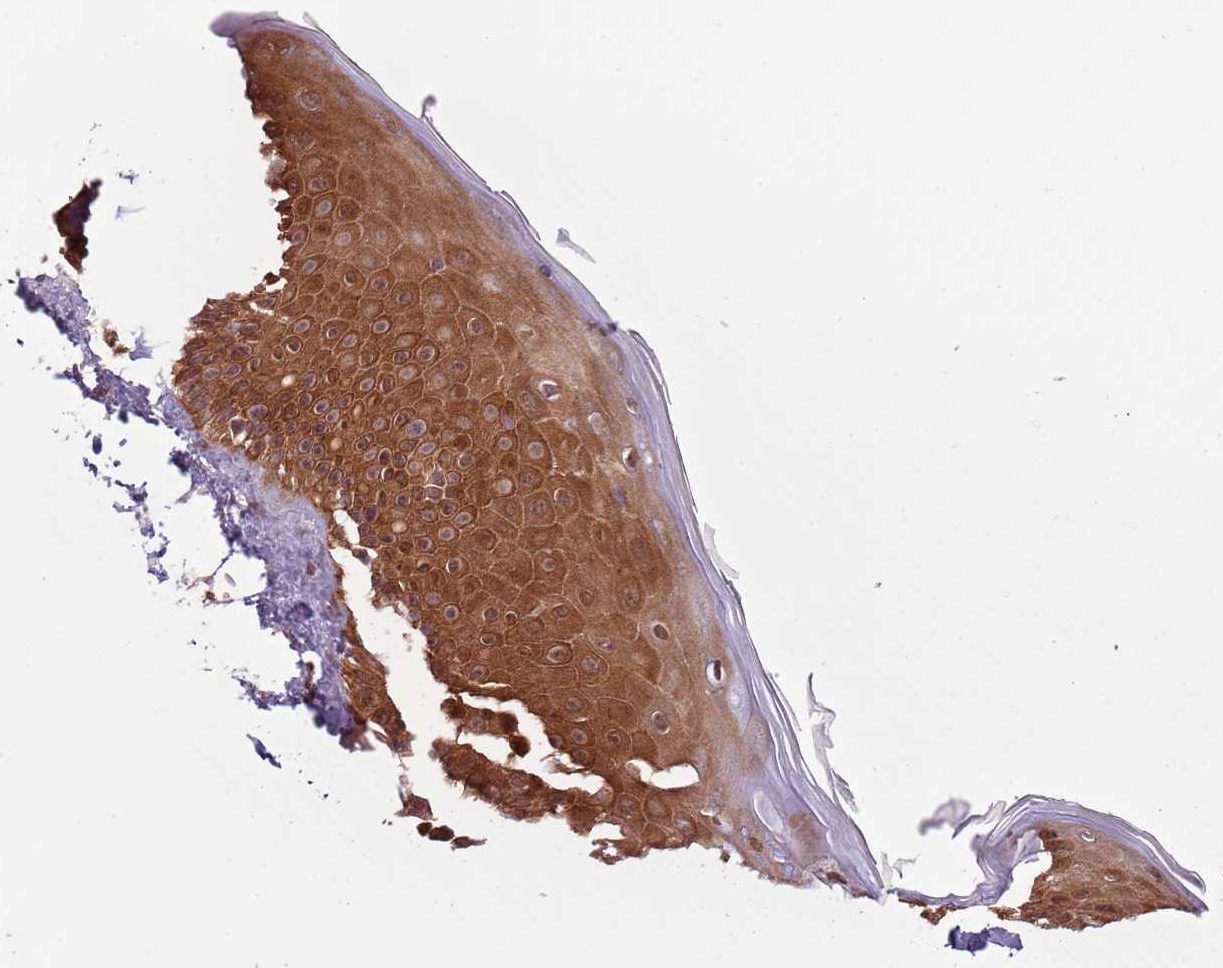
{"staining": {"intensity": "moderate", "quantity": ">75%", "location": "cytoplasmic/membranous"}, "tissue": "skin", "cell_type": "Fibroblasts", "image_type": "normal", "snomed": [{"axis": "morphology", "description": "Normal tissue, NOS"}, {"axis": "topography", "description": "Skin"}], "caption": "Immunohistochemistry histopathology image of benign skin: human skin stained using immunohistochemistry (IHC) demonstrates medium levels of moderate protein expression localized specifically in the cytoplasmic/membranous of fibroblasts, appearing as a cytoplasmic/membranous brown color.", "gene": "FAM120AOS", "patient": {"sex": "male", "age": 52}}